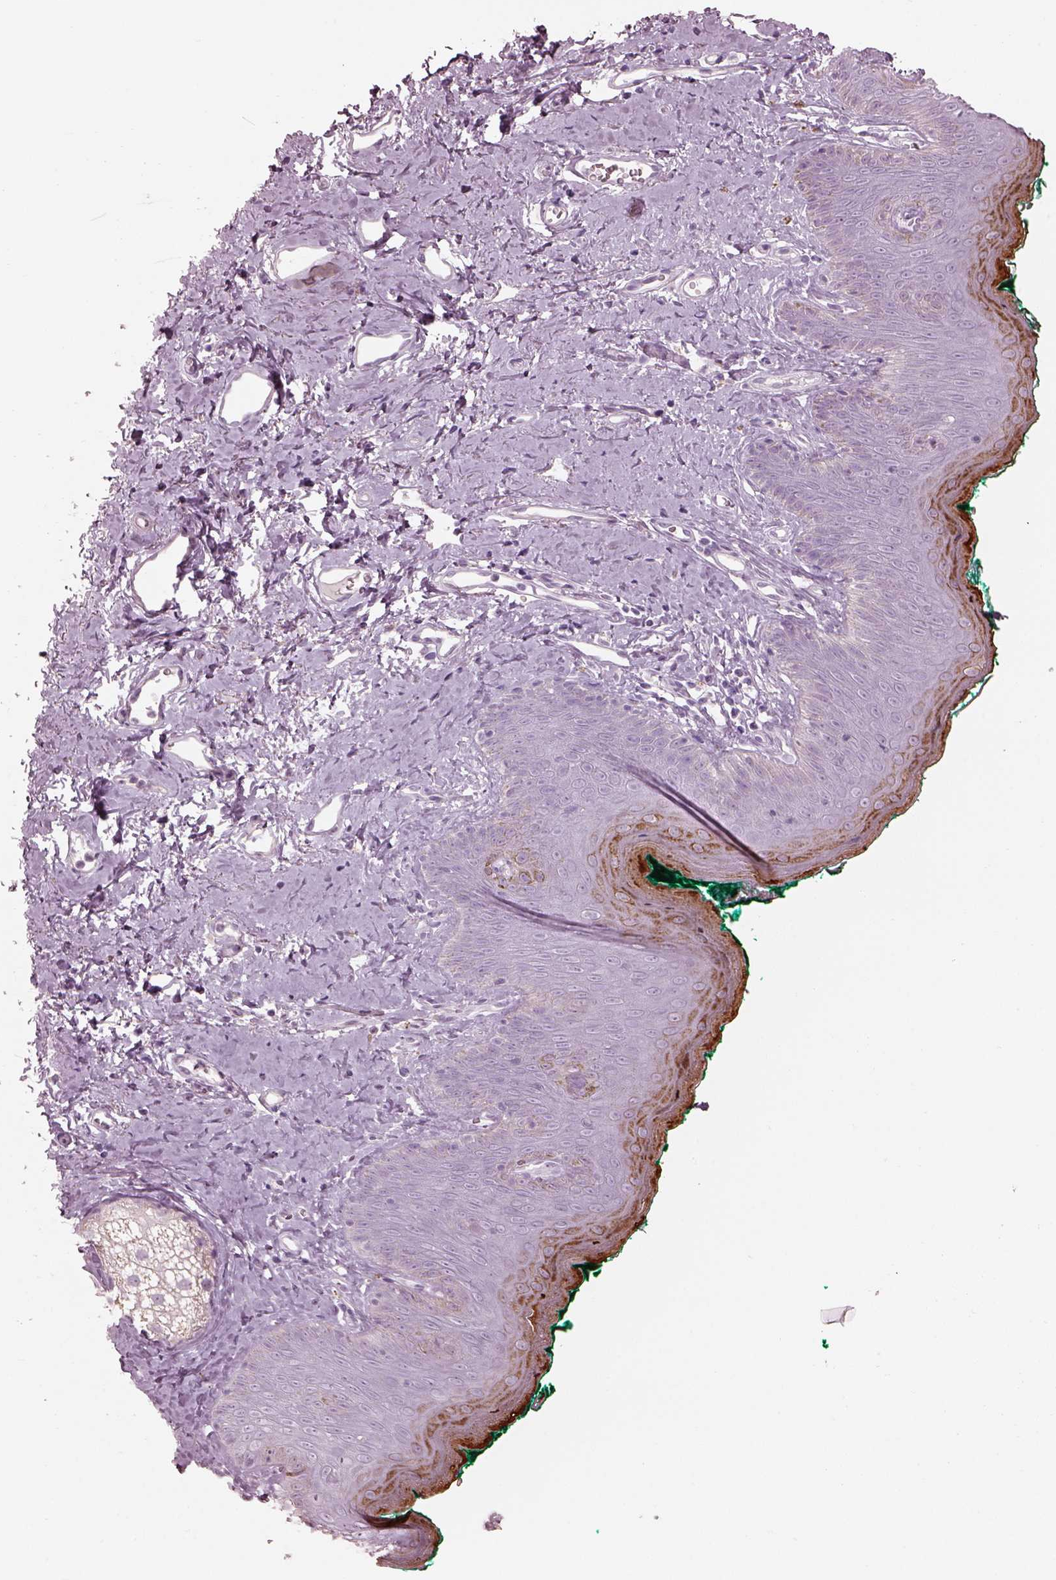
{"staining": {"intensity": "moderate", "quantity": "<25%", "location": "cytoplasmic/membranous"}, "tissue": "skin", "cell_type": "Epidermal cells", "image_type": "normal", "snomed": [{"axis": "morphology", "description": "Normal tissue, NOS"}, {"axis": "topography", "description": "Vulva"}], "caption": "Epidermal cells display moderate cytoplasmic/membranous expression in approximately <25% of cells in unremarkable skin. (IHC, brightfield microscopy, high magnification).", "gene": "RSPH9", "patient": {"sex": "female", "age": 66}}